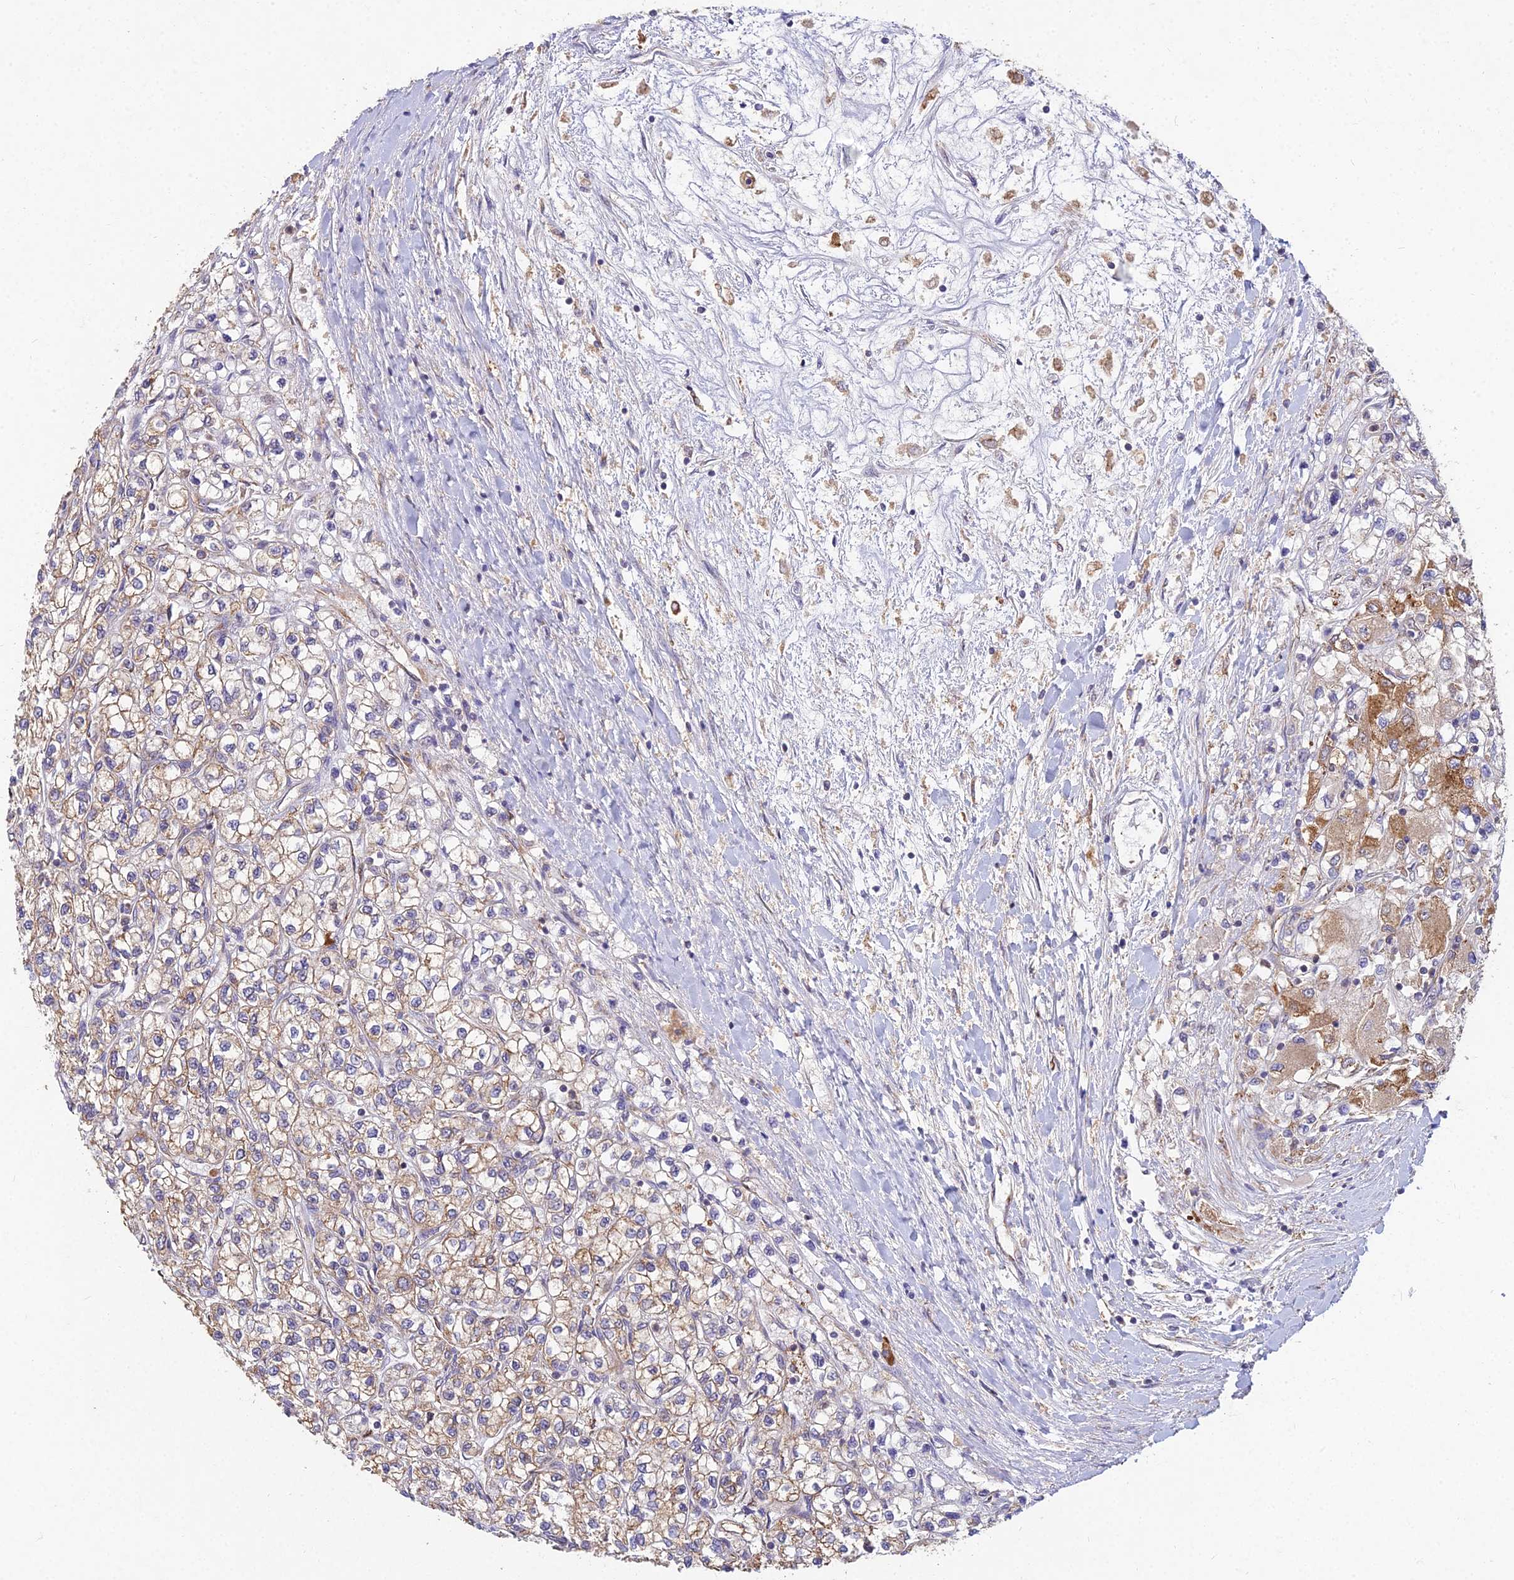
{"staining": {"intensity": "moderate", "quantity": "25%-75%", "location": "cytoplasmic/membranous"}, "tissue": "renal cancer", "cell_type": "Tumor cells", "image_type": "cancer", "snomed": [{"axis": "morphology", "description": "Adenocarcinoma, NOS"}, {"axis": "topography", "description": "Kidney"}], "caption": "Adenocarcinoma (renal) stained with DAB (3,3'-diaminobenzidine) immunohistochemistry (IHC) demonstrates medium levels of moderate cytoplasmic/membranous staining in approximately 25%-75% of tumor cells.", "gene": "NXNL2", "patient": {"sex": "male", "age": 80}}